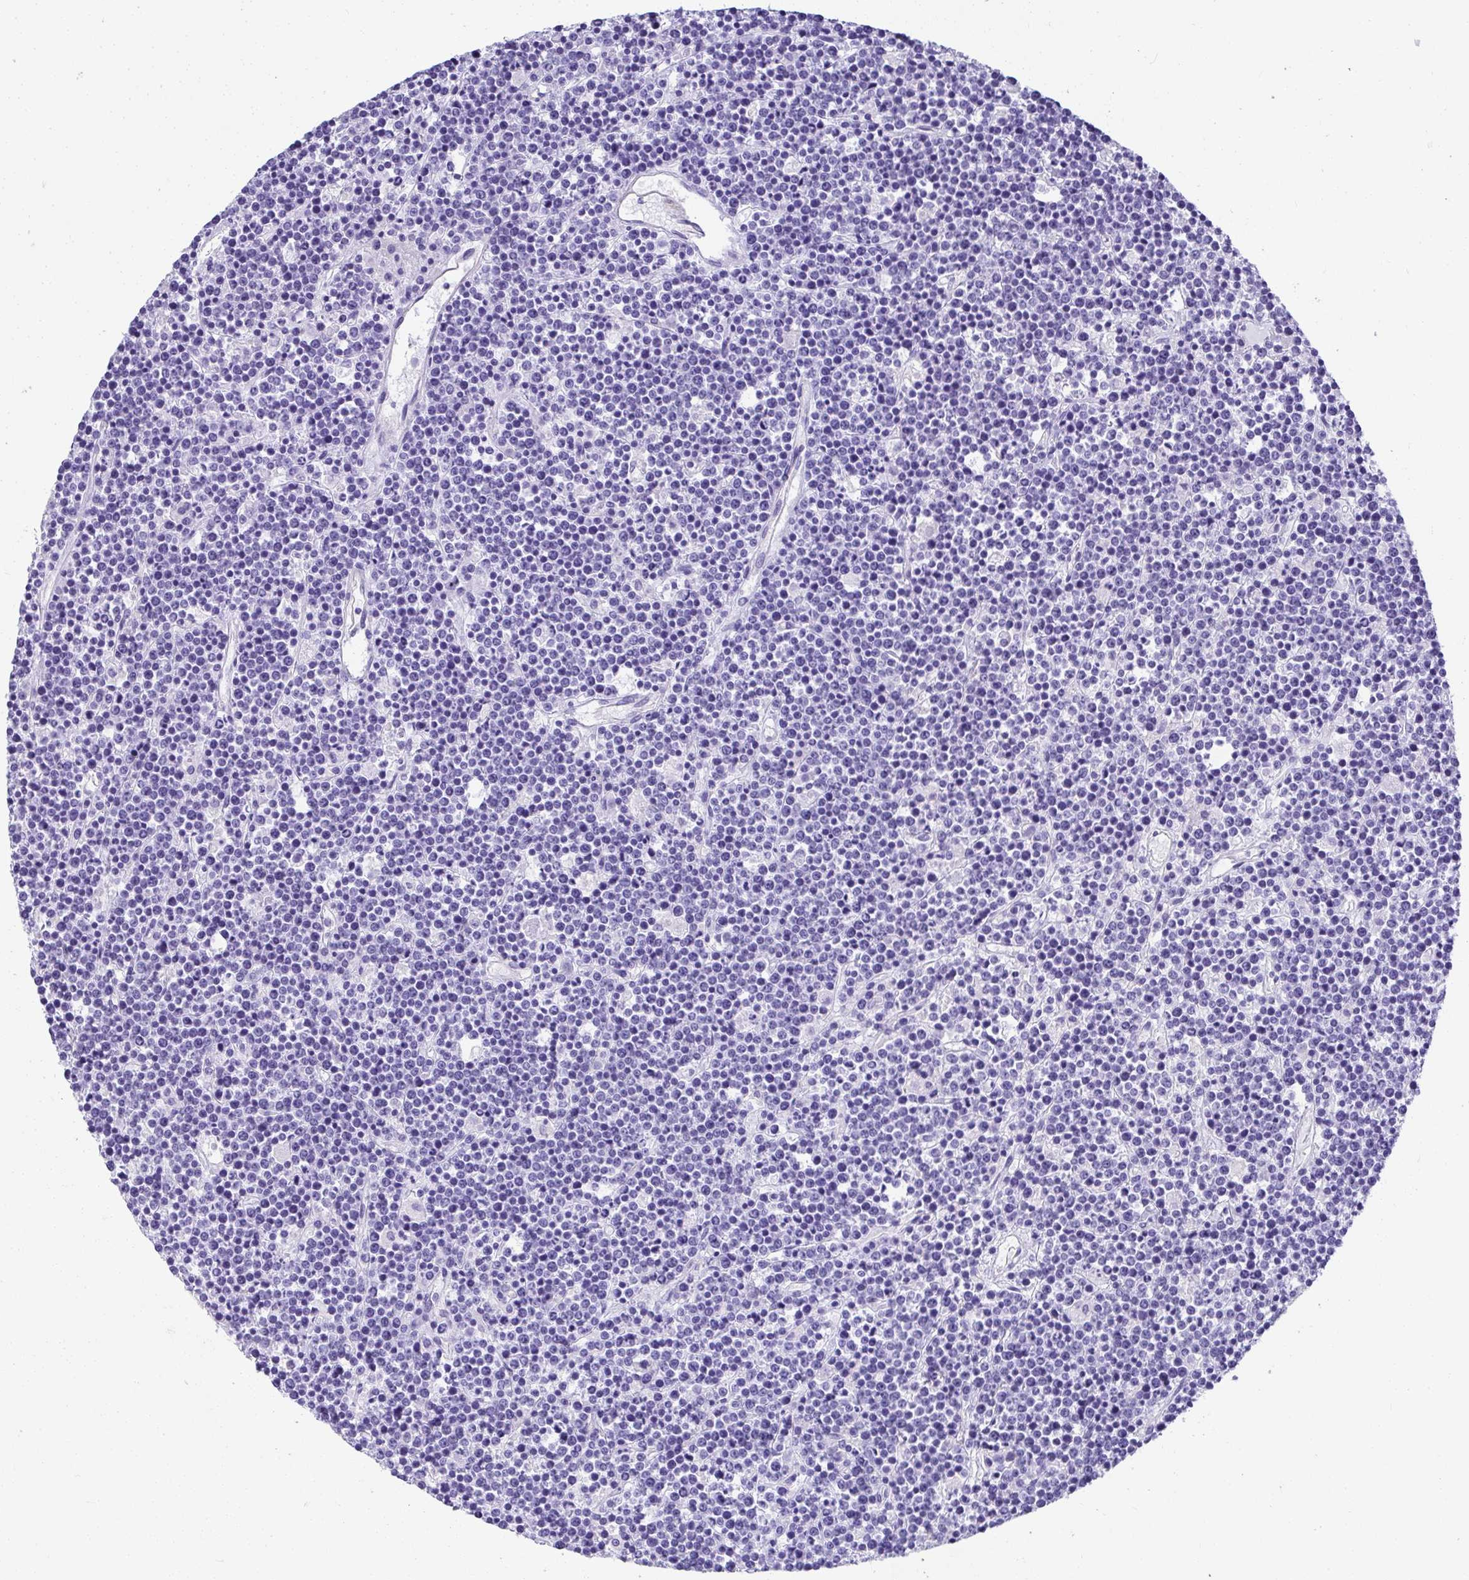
{"staining": {"intensity": "negative", "quantity": "none", "location": "none"}, "tissue": "lymphoma", "cell_type": "Tumor cells", "image_type": "cancer", "snomed": [{"axis": "morphology", "description": "Malignant lymphoma, non-Hodgkin's type, High grade"}, {"axis": "topography", "description": "Ovary"}], "caption": "Immunohistochemistry (IHC) histopathology image of neoplastic tissue: human lymphoma stained with DAB (3,3'-diaminobenzidine) shows no significant protein expression in tumor cells.", "gene": "AVIL", "patient": {"sex": "female", "age": 56}}